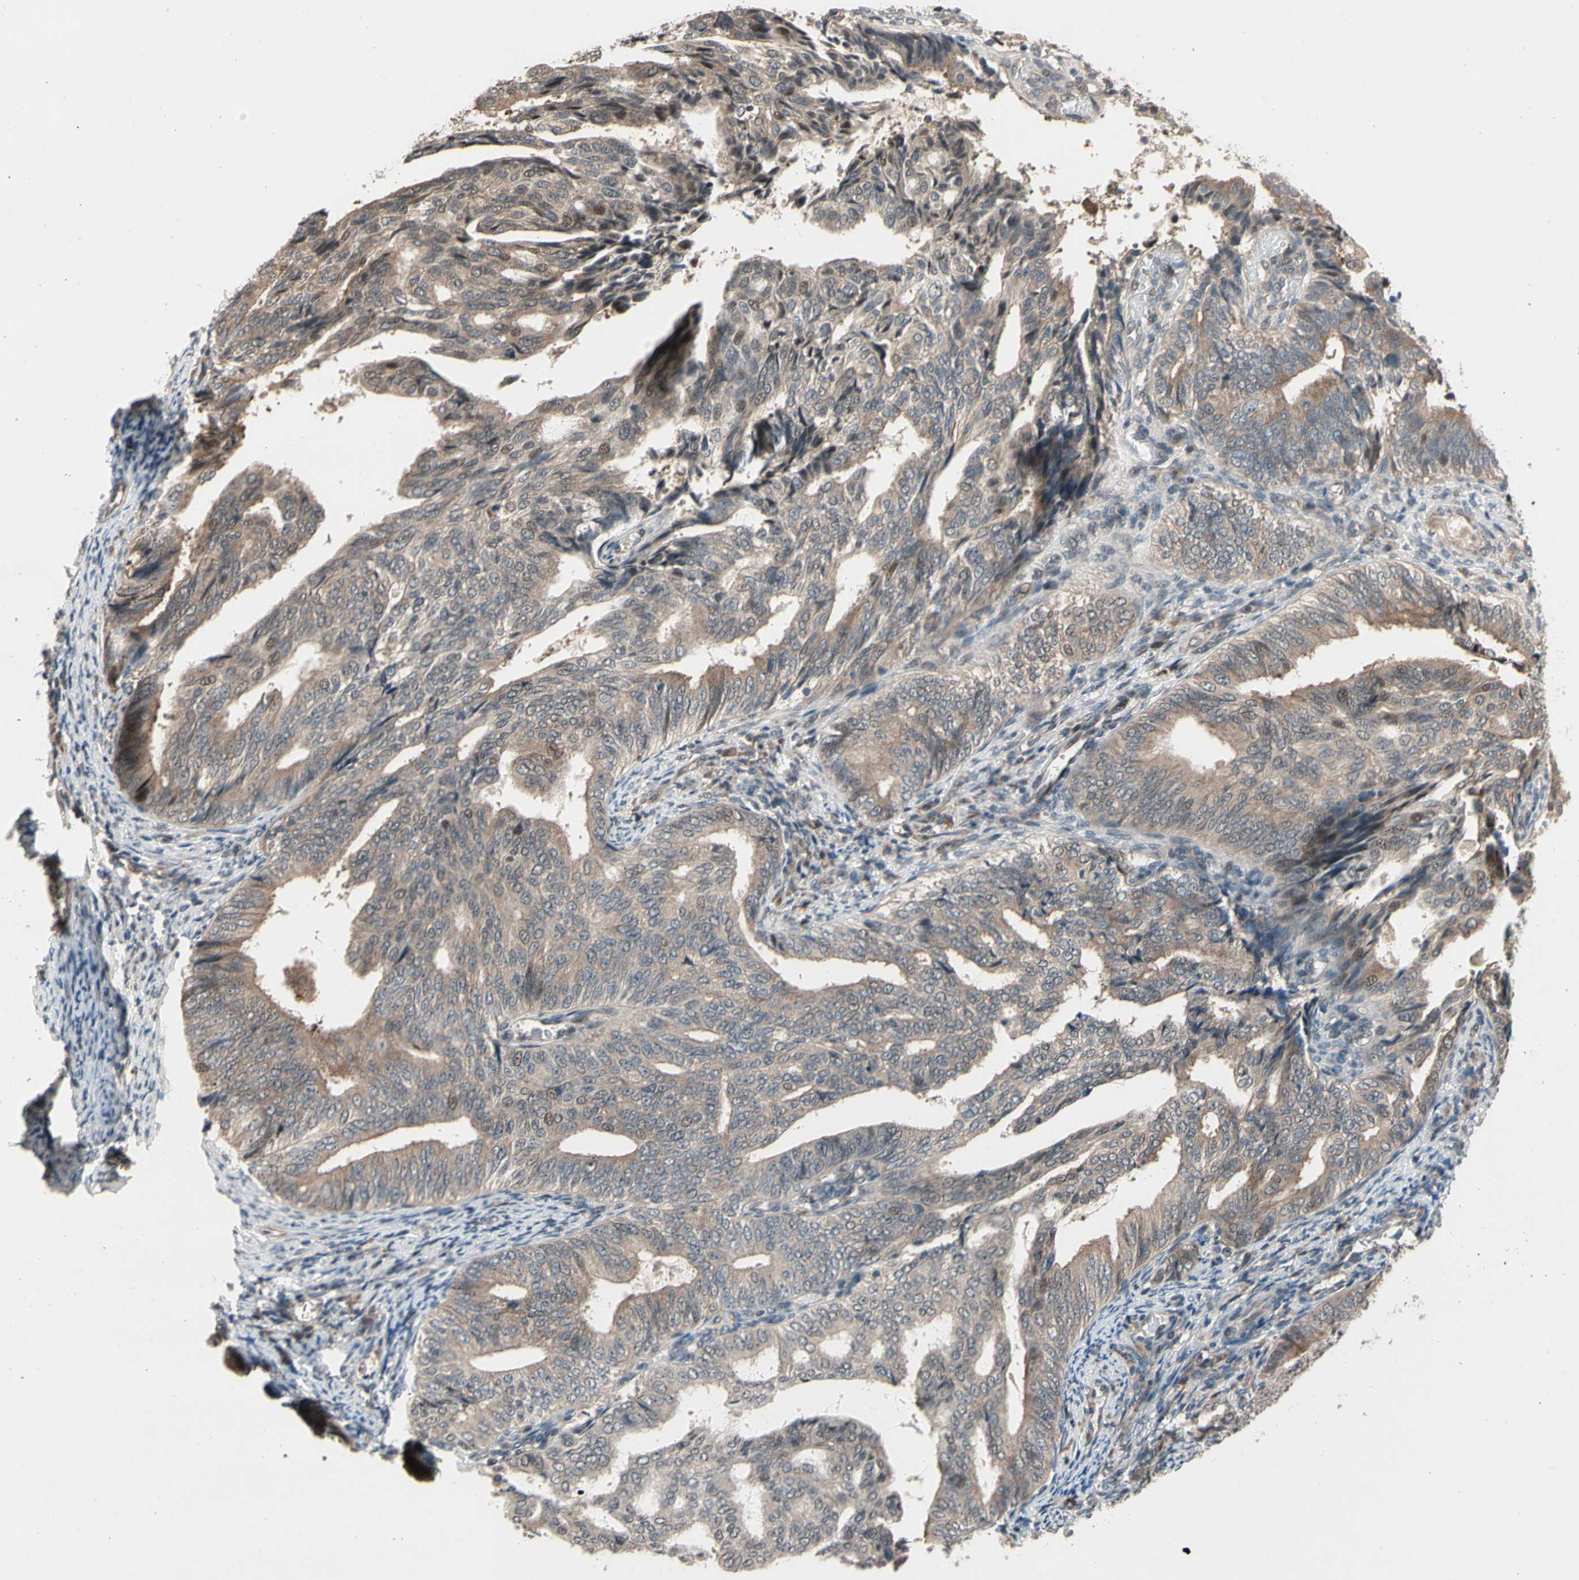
{"staining": {"intensity": "weak", "quantity": ">75%", "location": "cytoplasmic/membranous"}, "tissue": "endometrial cancer", "cell_type": "Tumor cells", "image_type": "cancer", "snomed": [{"axis": "morphology", "description": "Adenocarcinoma, NOS"}, {"axis": "topography", "description": "Endometrium"}], "caption": "An image of endometrial cancer (adenocarcinoma) stained for a protein exhibits weak cytoplasmic/membranous brown staining in tumor cells. The protein is shown in brown color, while the nuclei are stained blue.", "gene": "NGEF", "patient": {"sex": "female", "age": 58}}